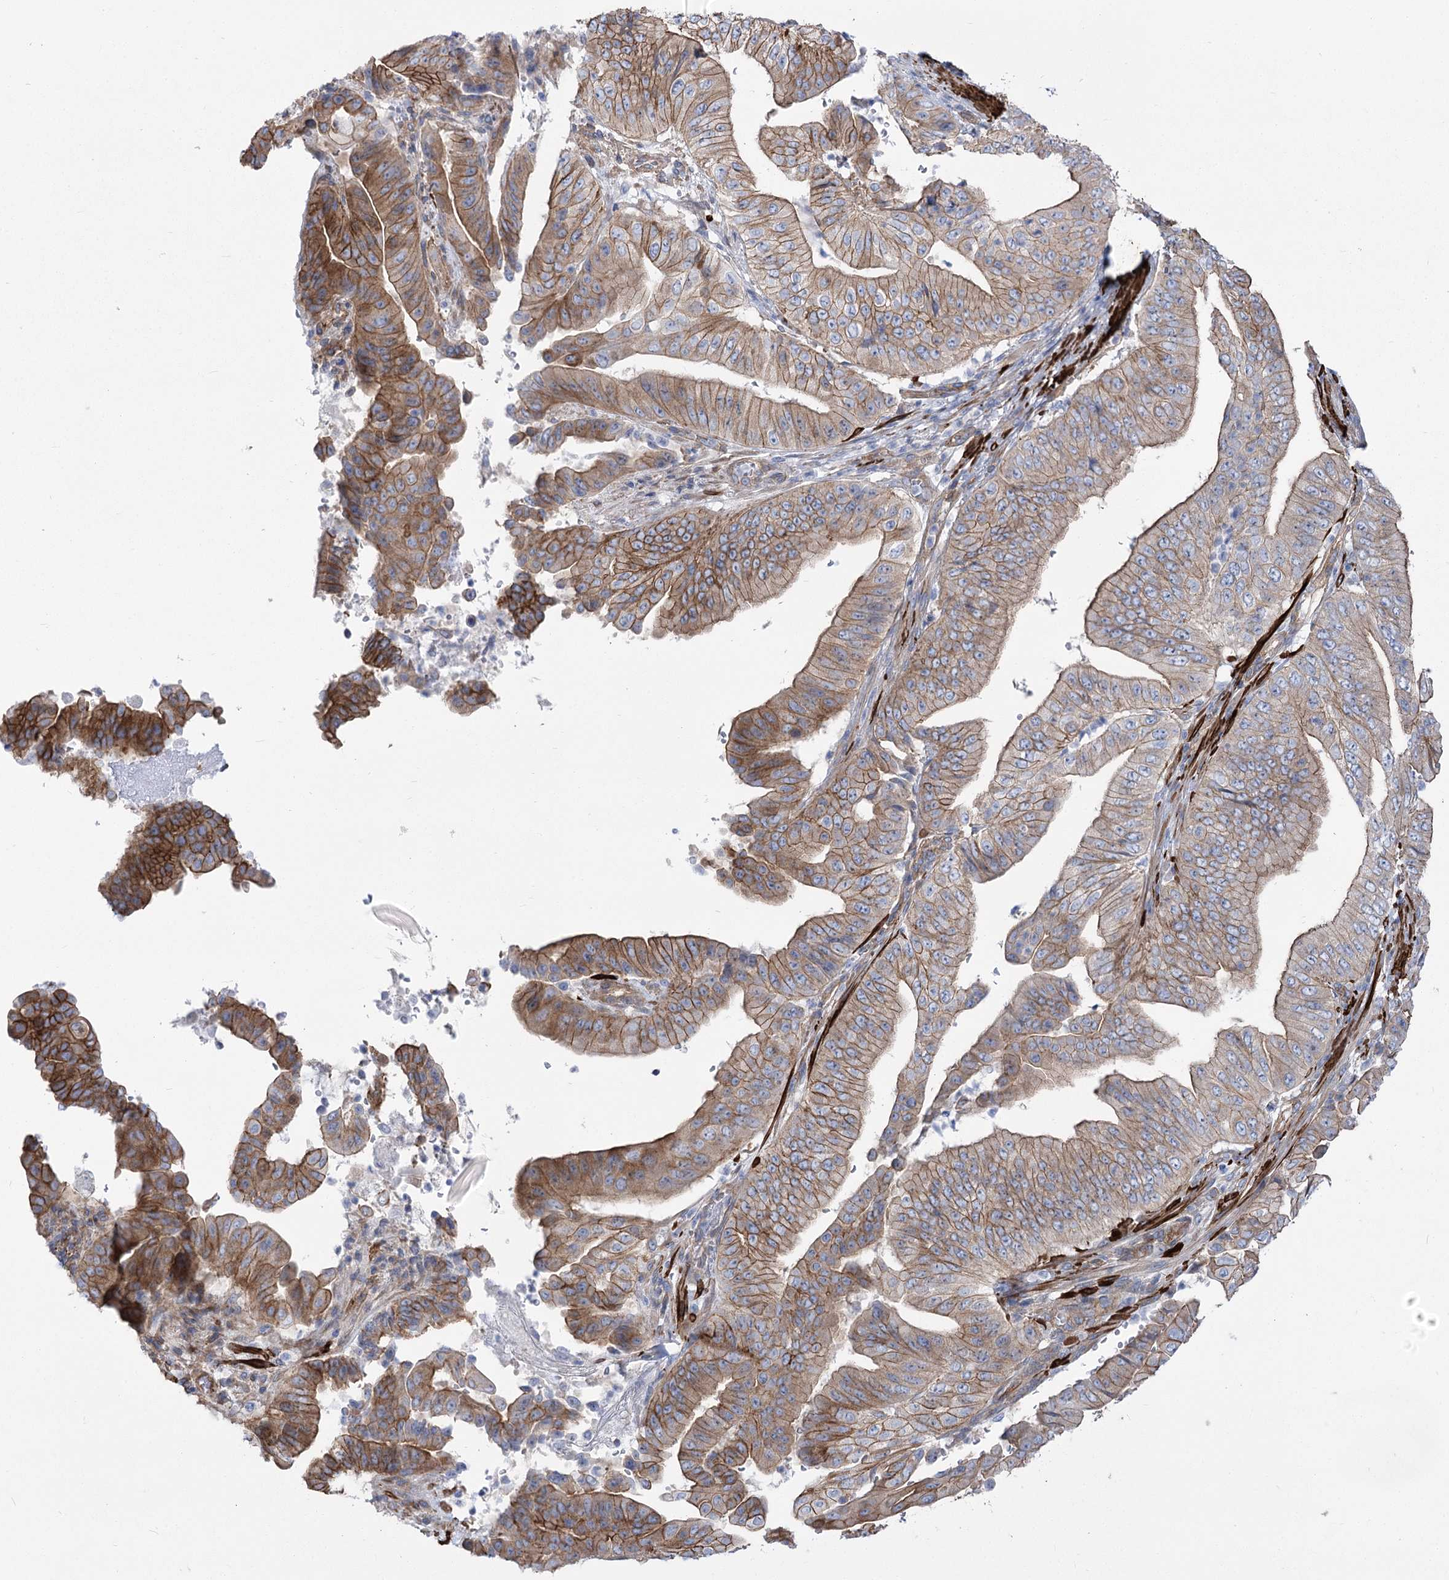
{"staining": {"intensity": "moderate", "quantity": ">75%", "location": "cytoplasmic/membranous"}, "tissue": "pancreatic cancer", "cell_type": "Tumor cells", "image_type": "cancer", "snomed": [{"axis": "morphology", "description": "Adenocarcinoma, NOS"}, {"axis": "topography", "description": "Pancreas"}], "caption": "Immunohistochemical staining of adenocarcinoma (pancreatic) displays moderate cytoplasmic/membranous protein expression in approximately >75% of tumor cells.", "gene": "PLEKHA5", "patient": {"sex": "female", "age": 77}}